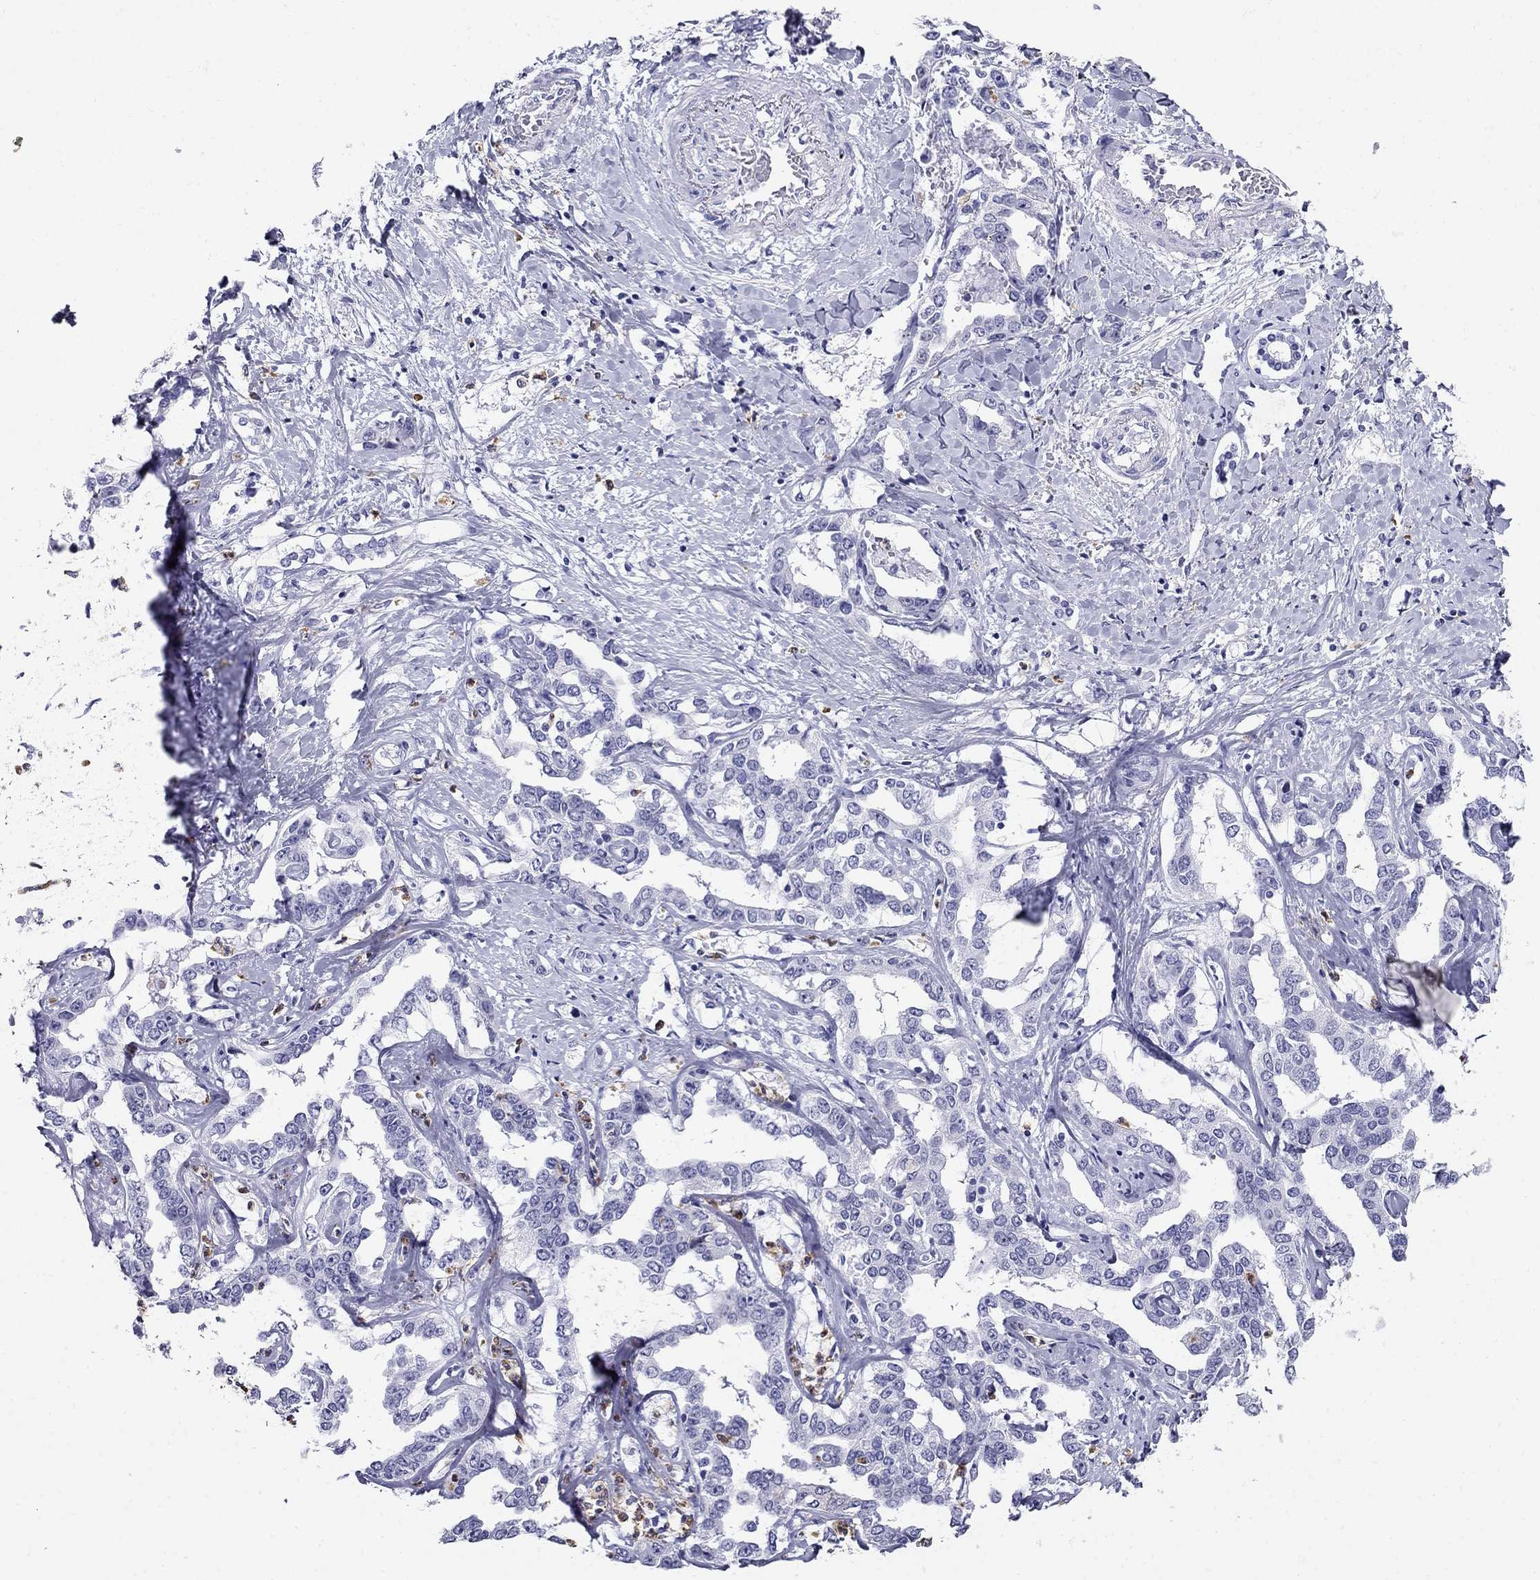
{"staining": {"intensity": "negative", "quantity": "none", "location": "none"}, "tissue": "liver cancer", "cell_type": "Tumor cells", "image_type": "cancer", "snomed": [{"axis": "morphology", "description": "Cholangiocarcinoma"}, {"axis": "topography", "description": "Liver"}], "caption": "The IHC photomicrograph has no significant expression in tumor cells of liver cancer tissue.", "gene": "PPP1R36", "patient": {"sex": "male", "age": 59}}